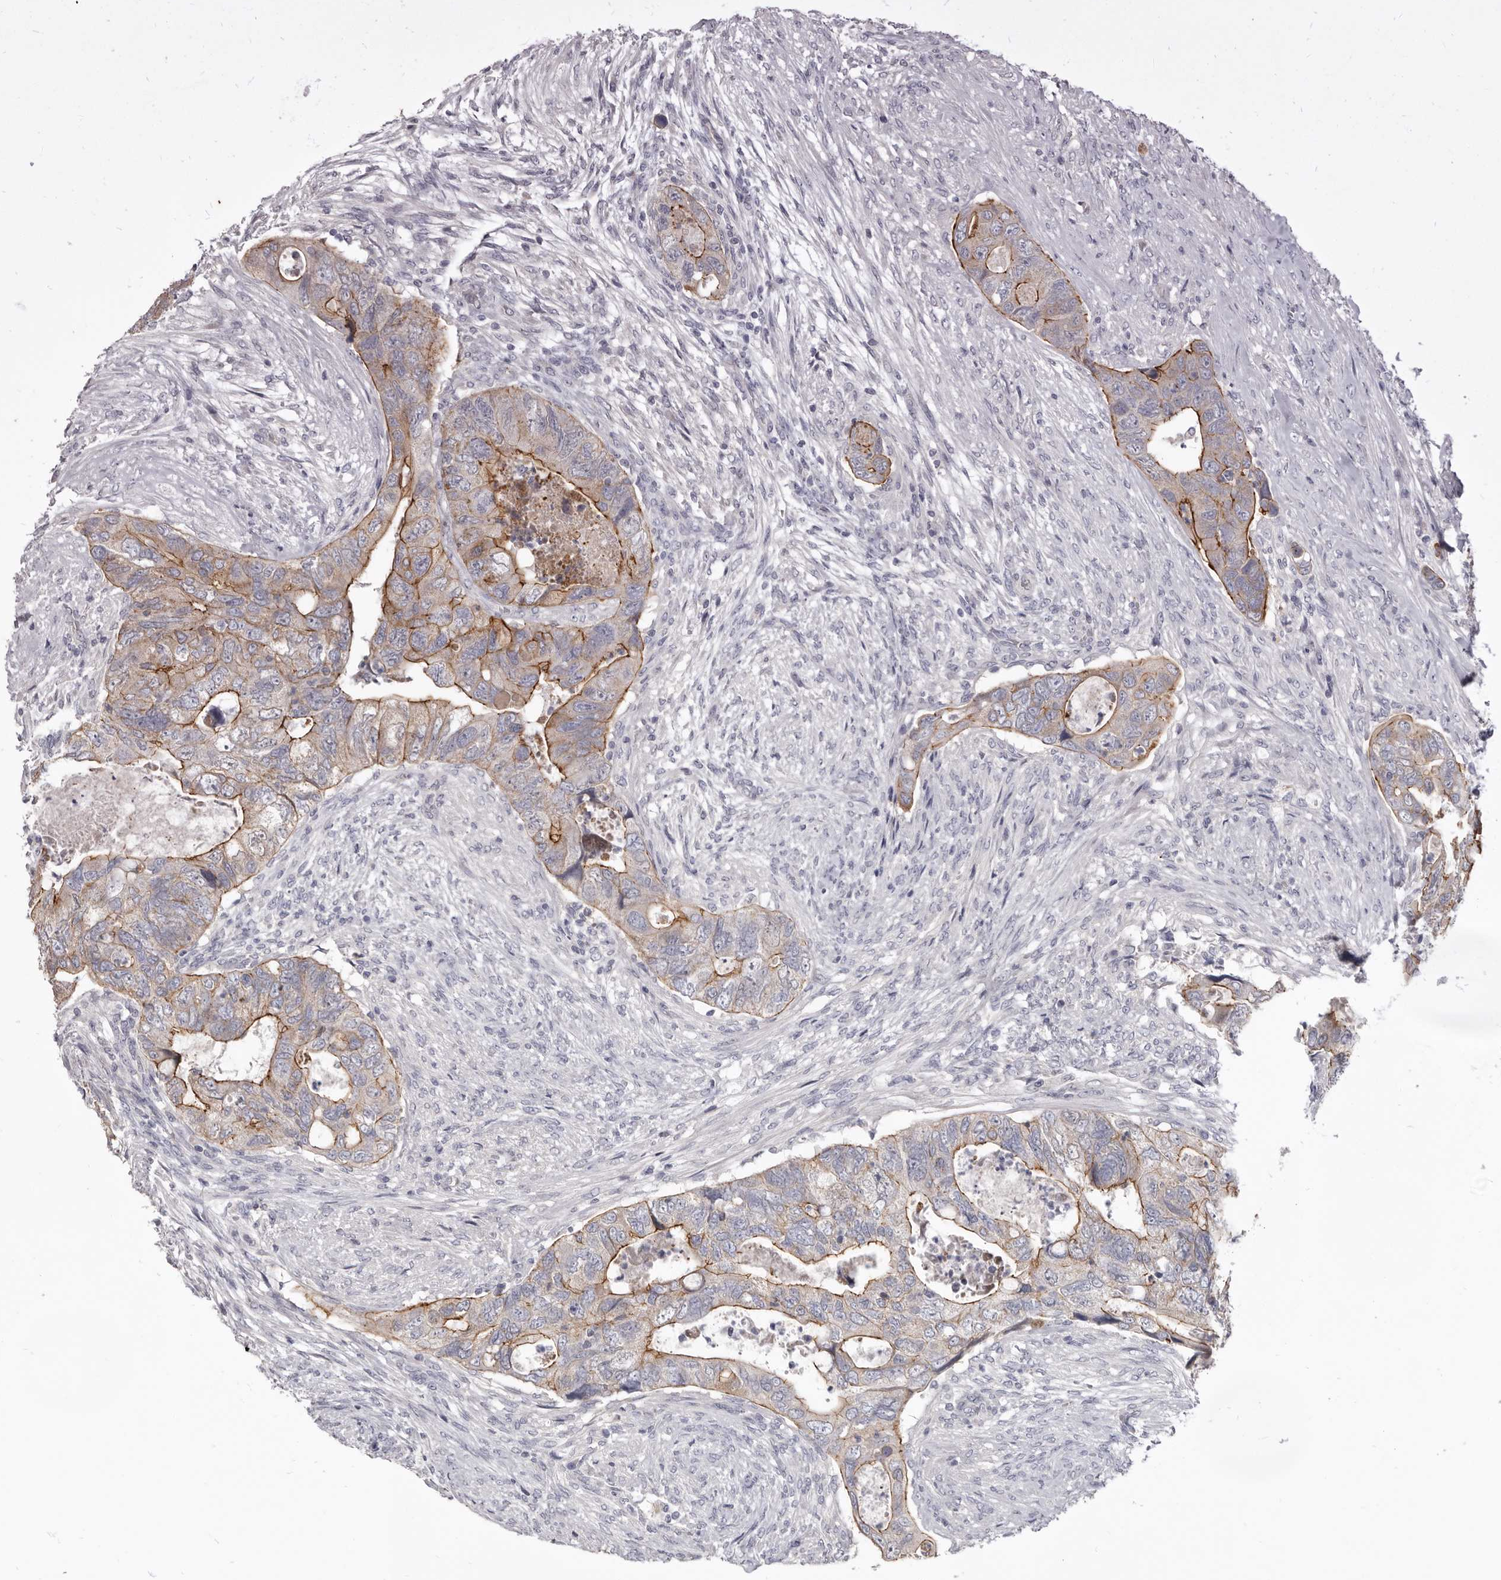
{"staining": {"intensity": "strong", "quantity": "25%-75%", "location": "cytoplasmic/membranous"}, "tissue": "colorectal cancer", "cell_type": "Tumor cells", "image_type": "cancer", "snomed": [{"axis": "morphology", "description": "Adenocarcinoma, NOS"}, {"axis": "topography", "description": "Rectum"}], "caption": "This is a histology image of immunohistochemistry staining of colorectal cancer (adenocarcinoma), which shows strong positivity in the cytoplasmic/membranous of tumor cells.", "gene": "CGN", "patient": {"sex": "male", "age": 63}}